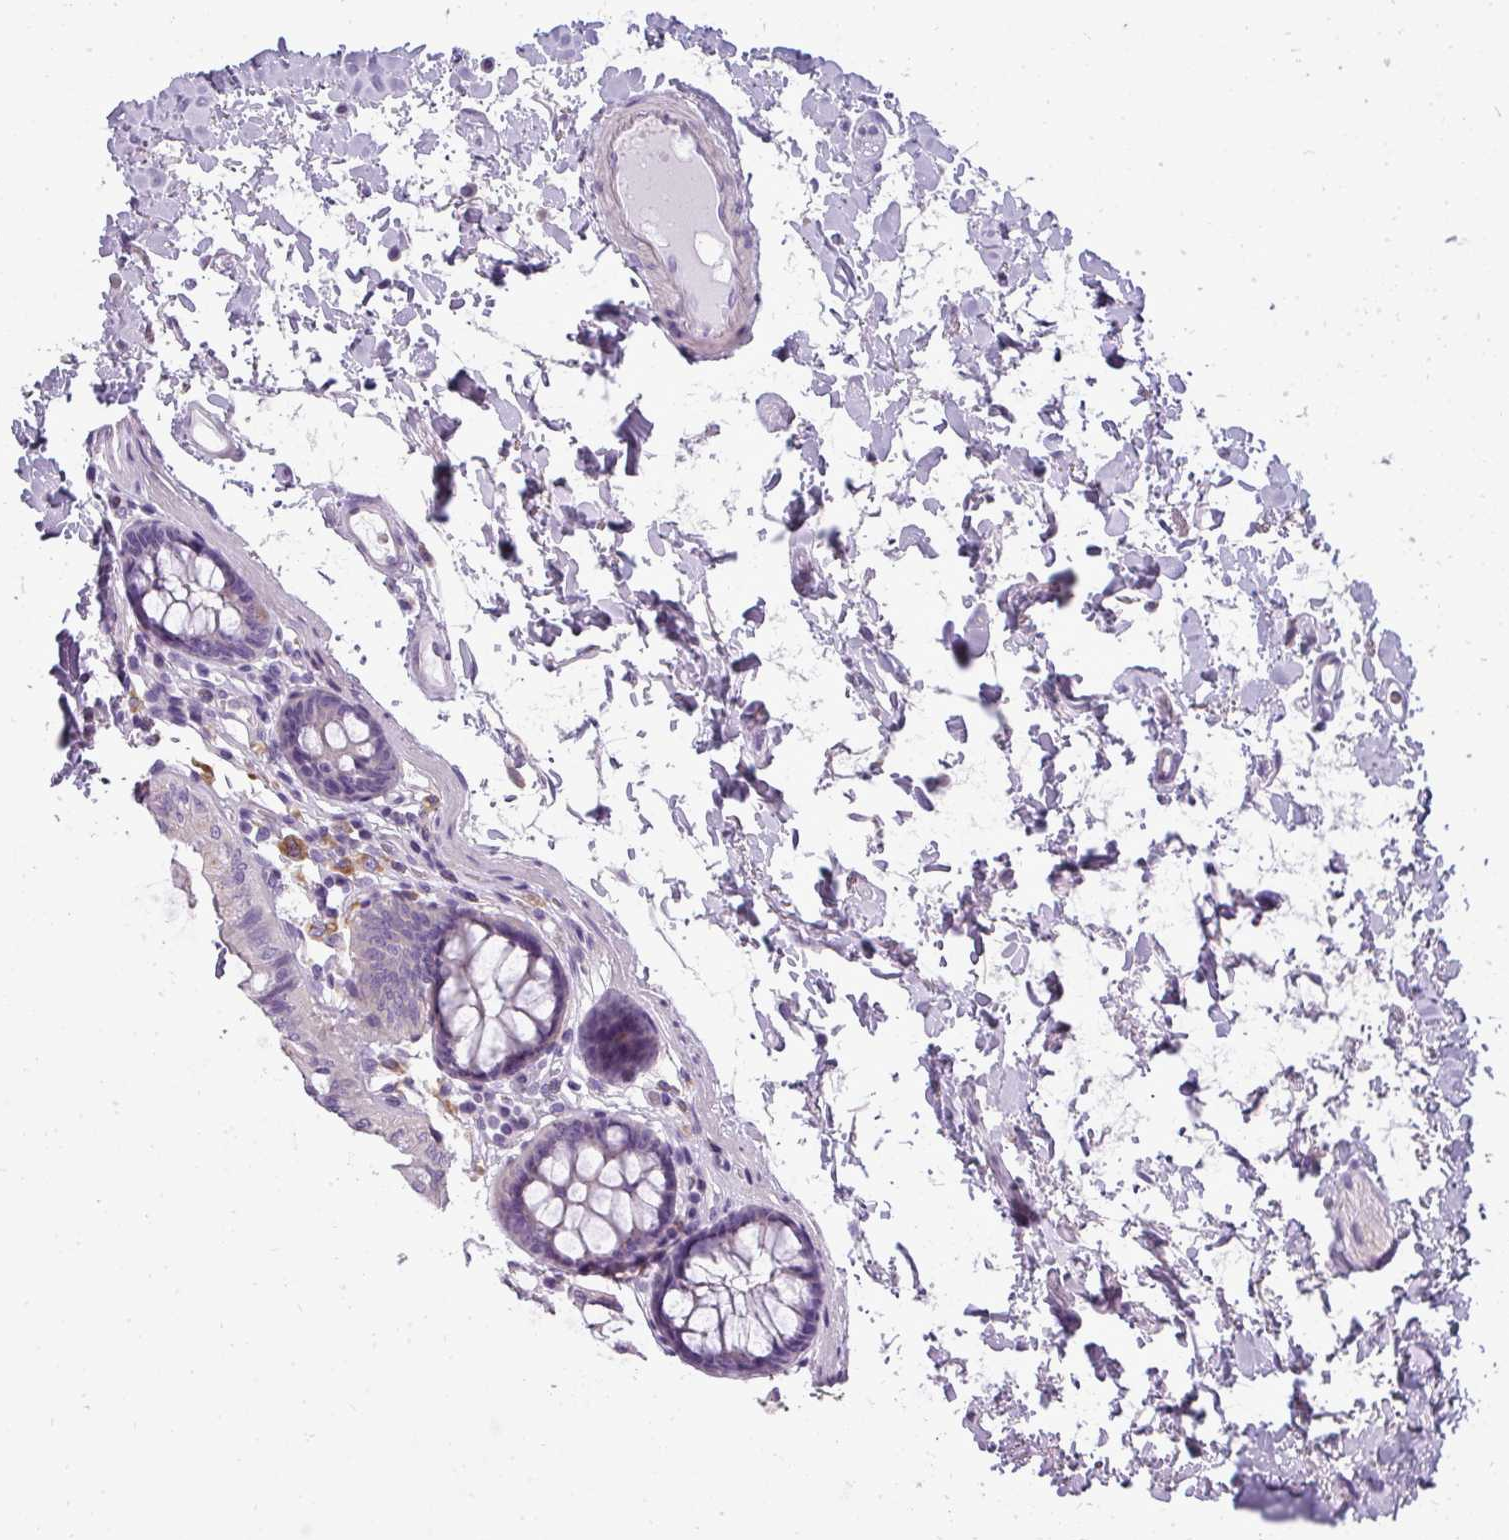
{"staining": {"intensity": "negative", "quantity": "none", "location": "none"}, "tissue": "colon", "cell_type": "Endothelial cells", "image_type": "normal", "snomed": [{"axis": "morphology", "description": "Normal tissue, NOS"}, {"axis": "topography", "description": "Colon"}], "caption": "Photomicrograph shows no protein positivity in endothelial cells of normal colon. The staining is performed using DAB brown chromogen with nuclei counter-stained in using hematoxylin.", "gene": "ATP6V1D", "patient": {"sex": "male", "age": 84}}